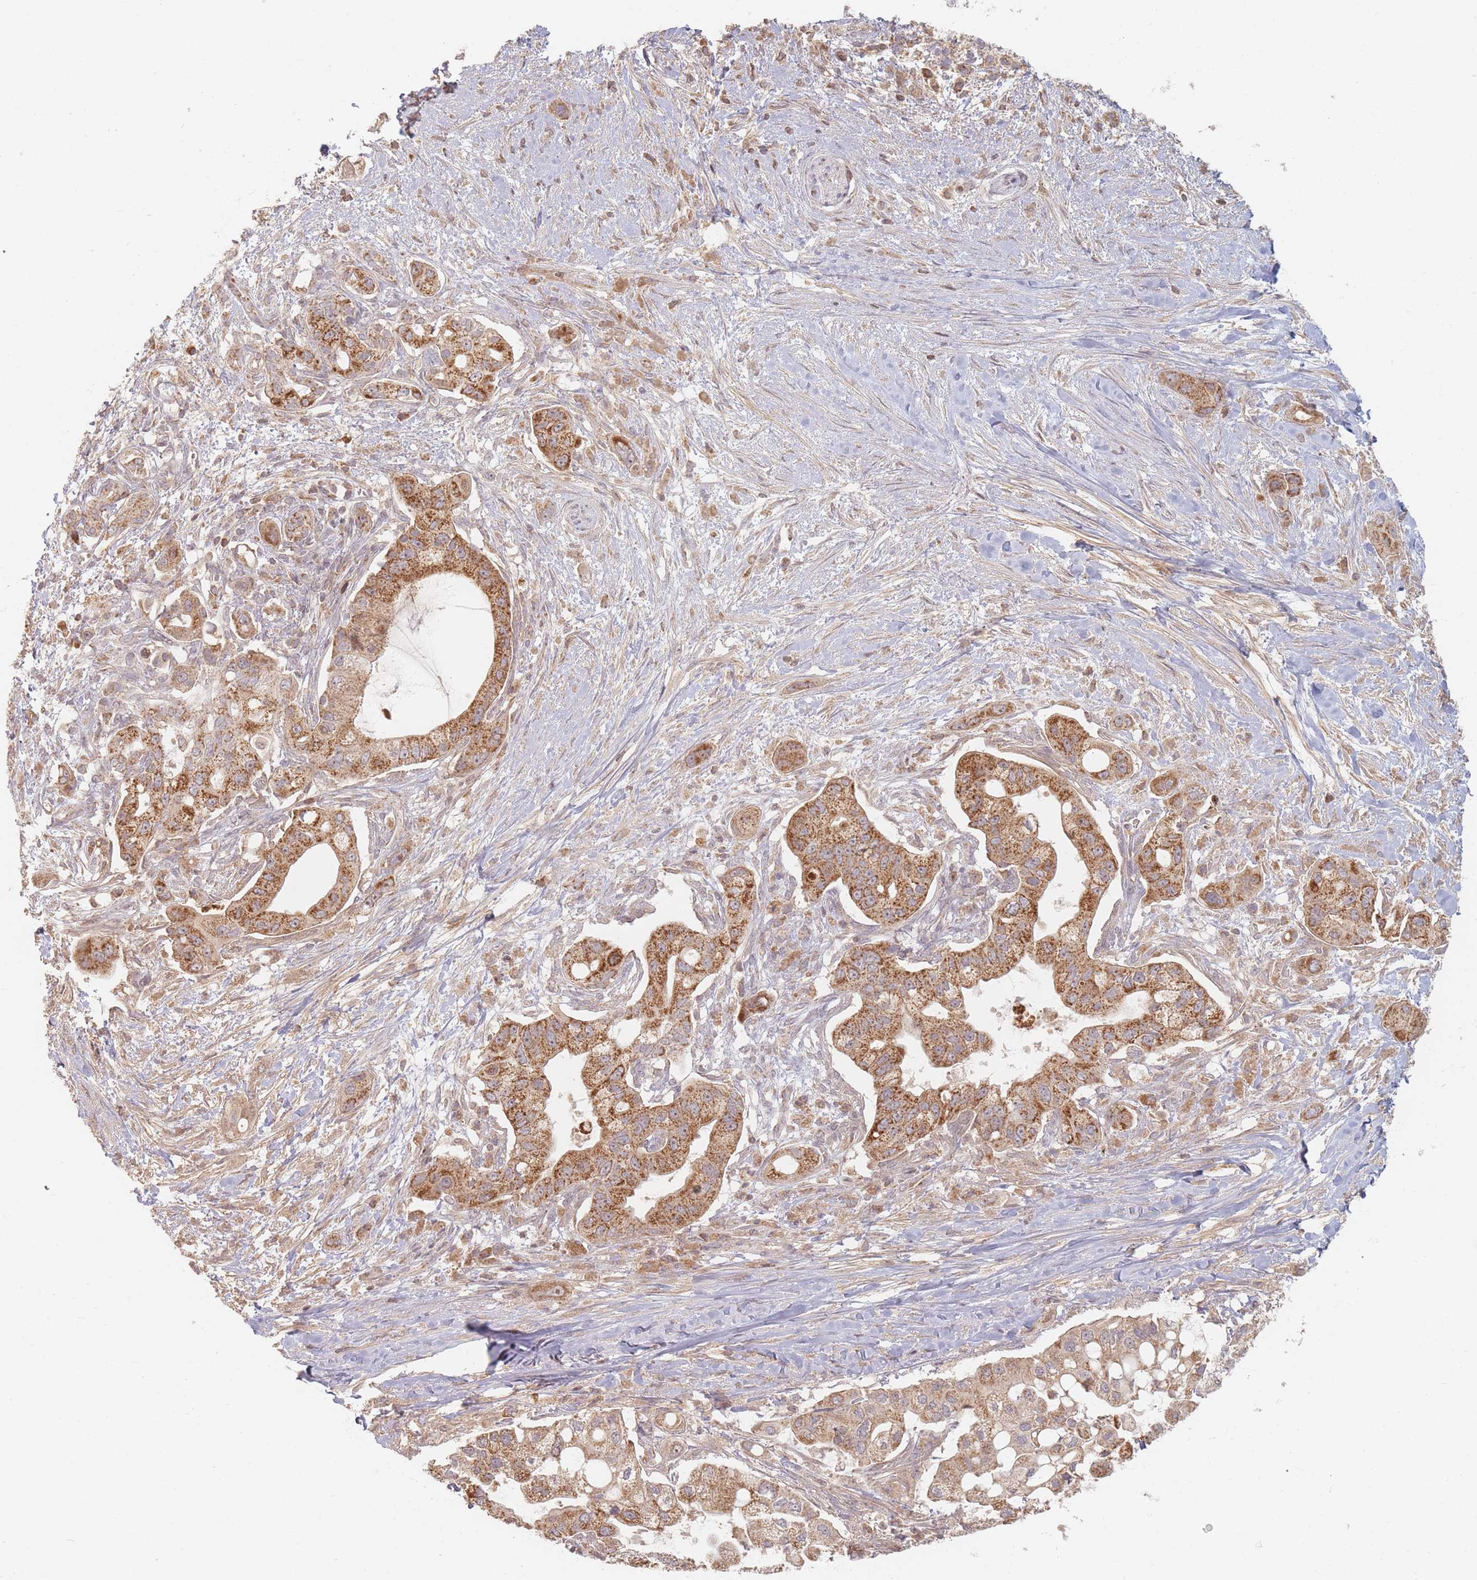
{"staining": {"intensity": "moderate", "quantity": ">75%", "location": "cytoplasmic/membranous"}, "tissue": "pancreatic cancer", "cell_type": "Tumor cells", "image_type": "cancer", "snomed": [{"axis": "morphology", "description": "Adenocarcinoma, NOS"}, {"axis": "topography", "description": "Pancreas"}], "caption": "This is a photomicrograph of immunohistochemistry (IHC) staining of pancreatic cancer, which shows moderate positivity in the cytoplasmic/membranous of tumor cells.", "gene": "OR2M4", "patient": {"sex": "male", "age": 57}}